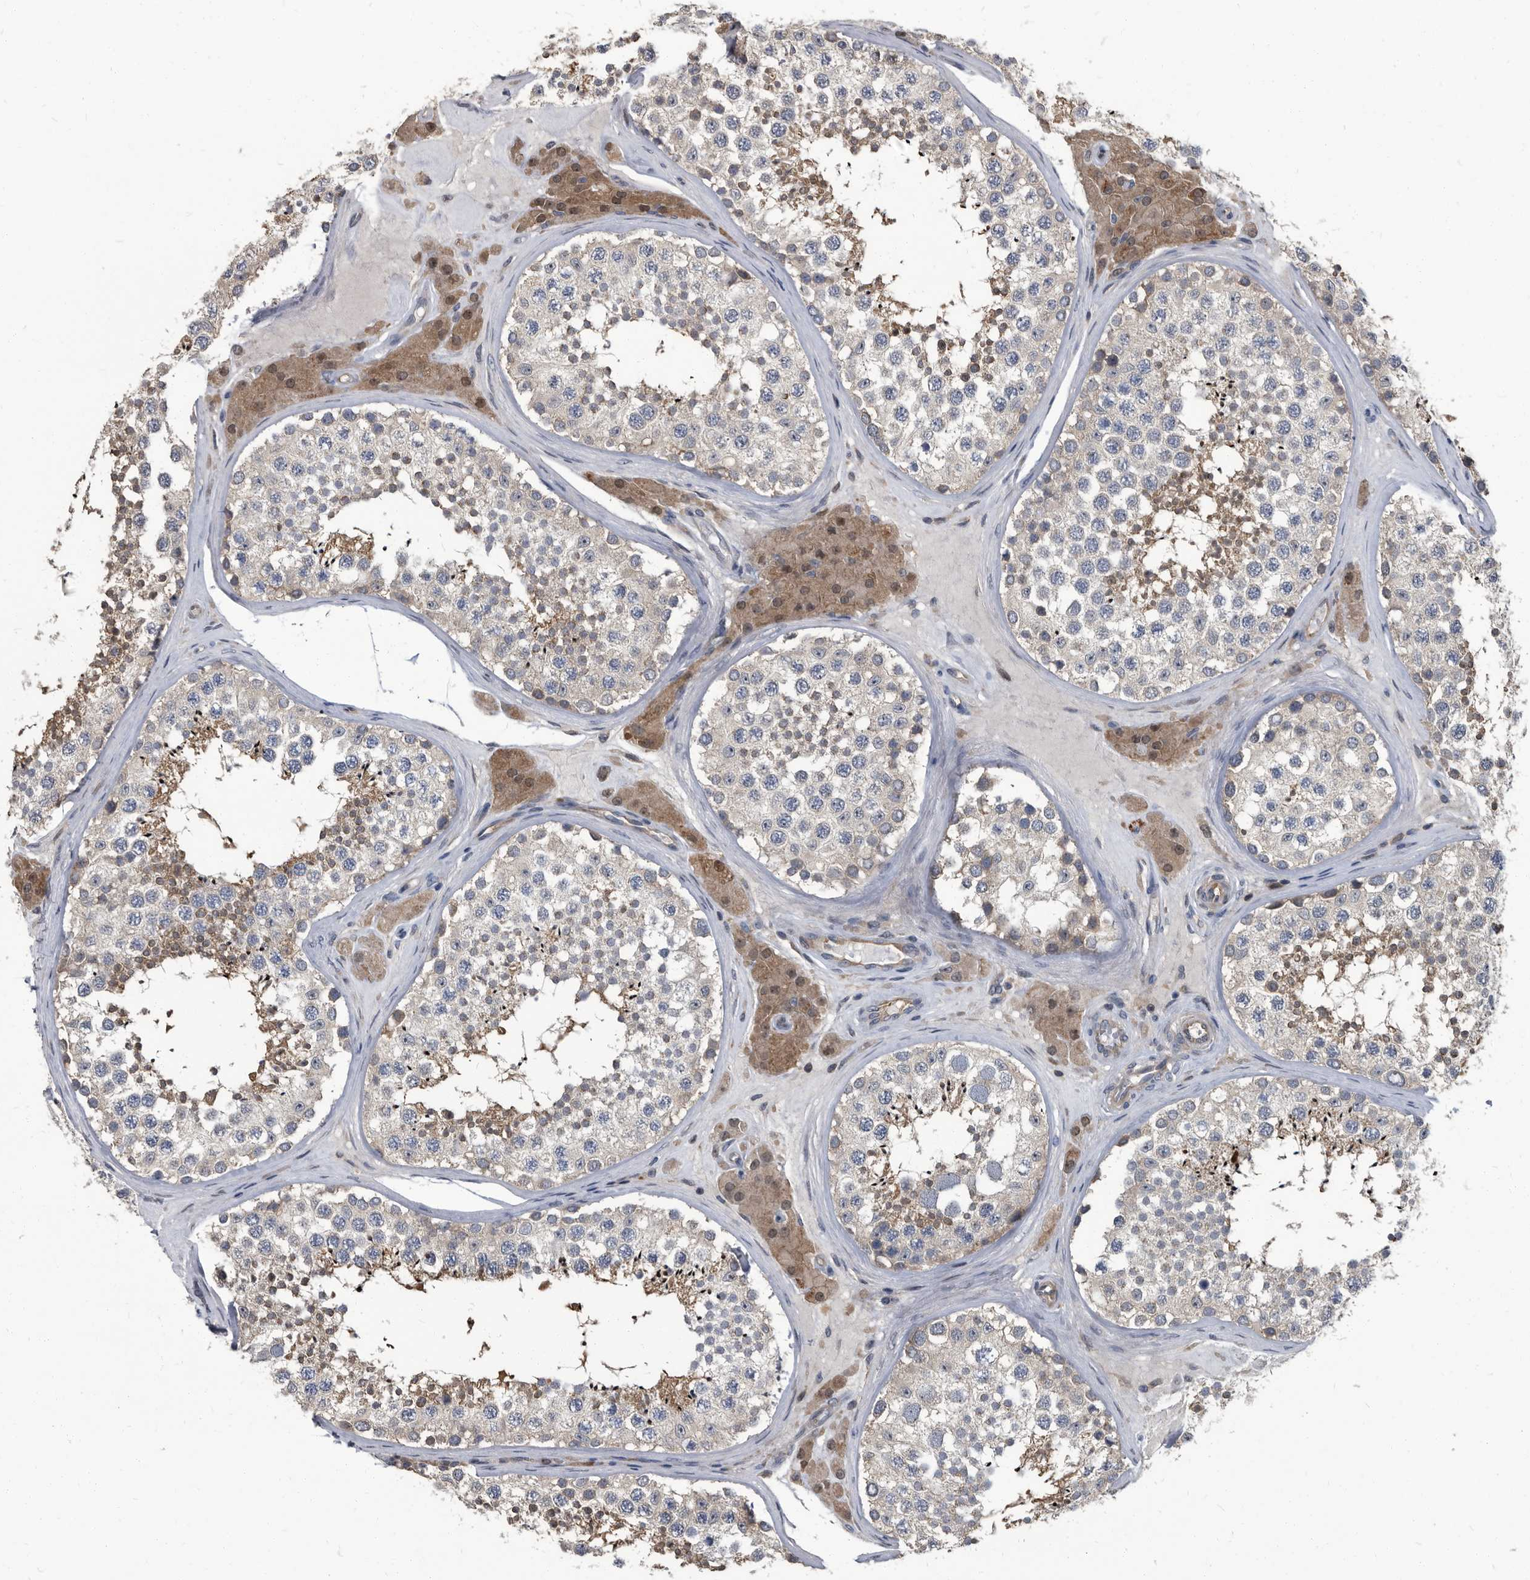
{"staining": {"intensity": "weak", "quantity": "<25%", "location": "cytoplasmic/membranous"}, "tissue": "testis", "cell_type": "Cells in seminiferous ducts", "image_type": "normal", "snomed": [{"axis": "morphology", "description": "Normal tissue, NOS"}, {"axis": "topography", "description": "Testis"}], "caption": "DAB immunohistochemical staining of unremarkable human testis exhibits no significant positivity in cells in seminiferous ducts.", "gene": "CDV3", "patient": {"sex": "male", "age": 46}}